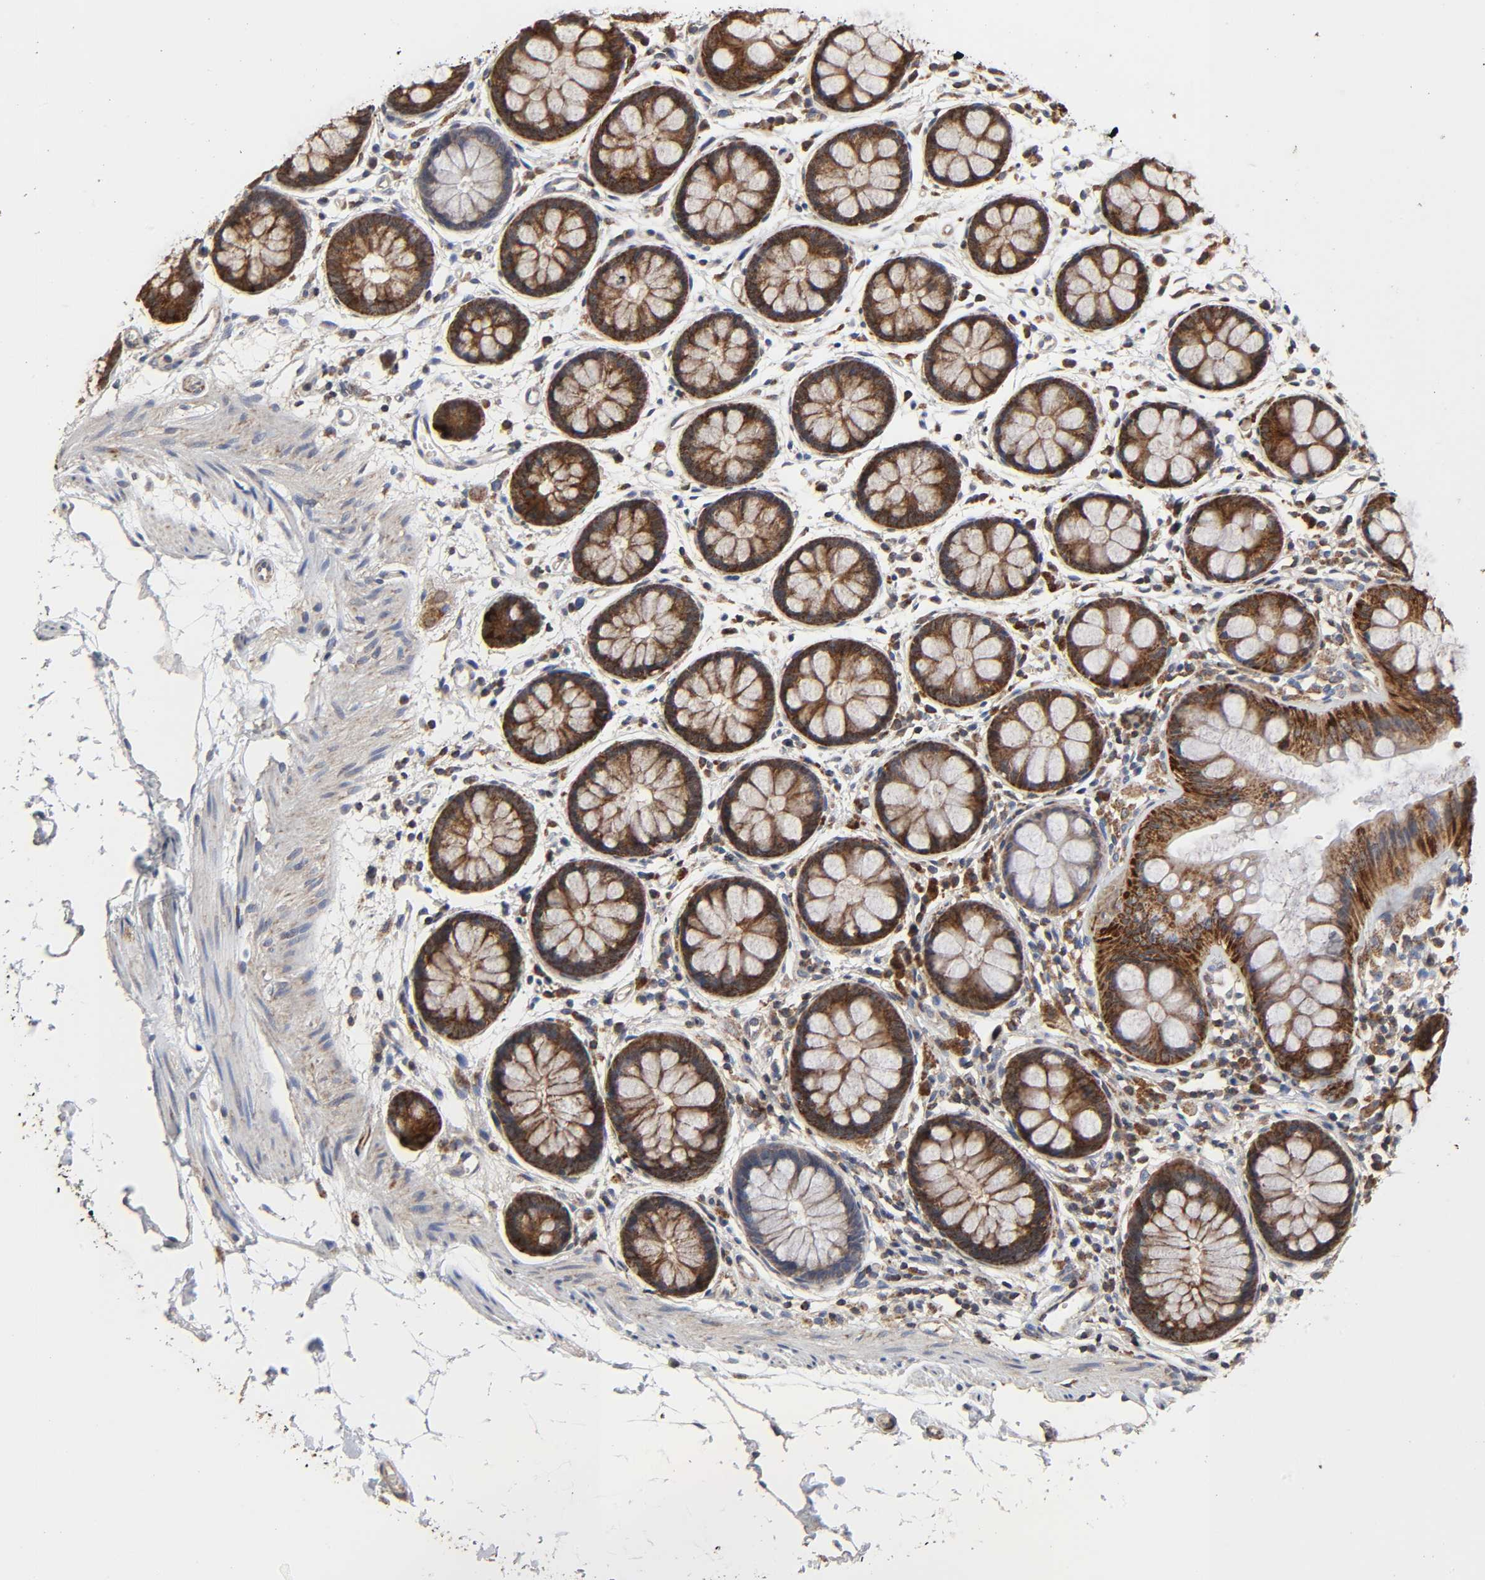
{"staining": {"intensity": "strong", "quantity": ">75%", "location": "cytoplasmic/membranous"}, "tissue": "rectum", "cell_type": "Glandular cells", "image_type": "normal", "snomed": [{"axis": "morphology", "description": "Normal tissue, NOS"}, {"axis": "topography", "description": "Rectum"}], "caption": "Rectum stained with a brown dye shows strong cytoplasmic/membranous positive positivity in about >75% of glandular cells.", "gene": "COX6B1", "patient": {"sex": "female", "age": 66}}